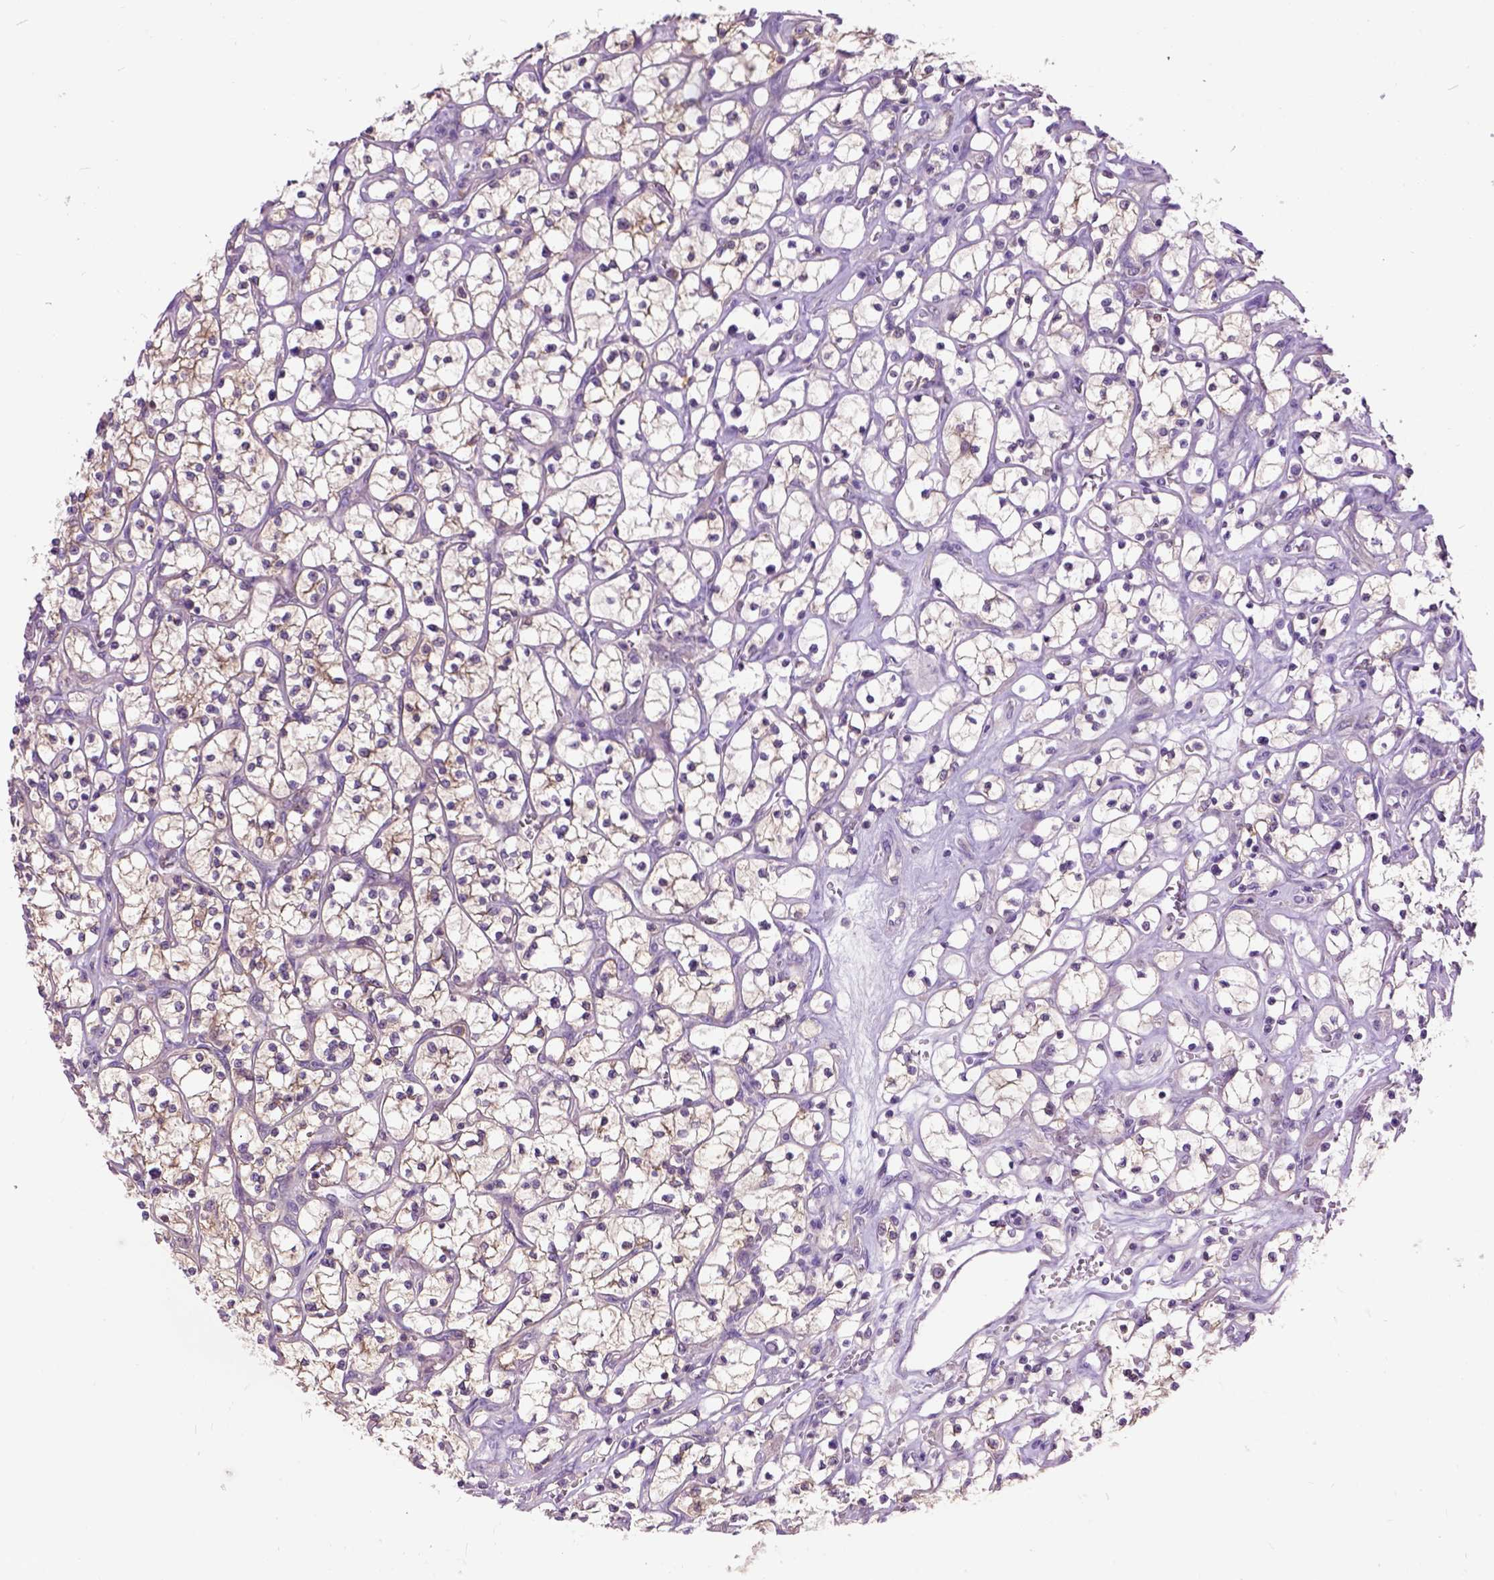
{"staining": {"intensity": "moderate", "quantity": ">75%", "location": "cytoplasmic/membranous"}, "tissue": "renal cancer", "cell_type": "Tumor cells", "image_type": "cancer", "snomed": [{"axis": "morphology", "description": "Adenocarcinoma, NOS"}, {"axis": "topography", "description": "Kidney"}], "caption": "IHC staining of adenocarcinoma (renal), which reveals medium levels of moderate cytoplasmic/membranous positivity in approximately >75% of tumor cells indicating moderate cytoplasmic/membranous protein expression. The staining was performed using DAB (brown) for protein detection and nuclei were counterstained in hematoxylin (blue).", "gene": "MAPT", "patient": {"sex": "female", "age": 64}}